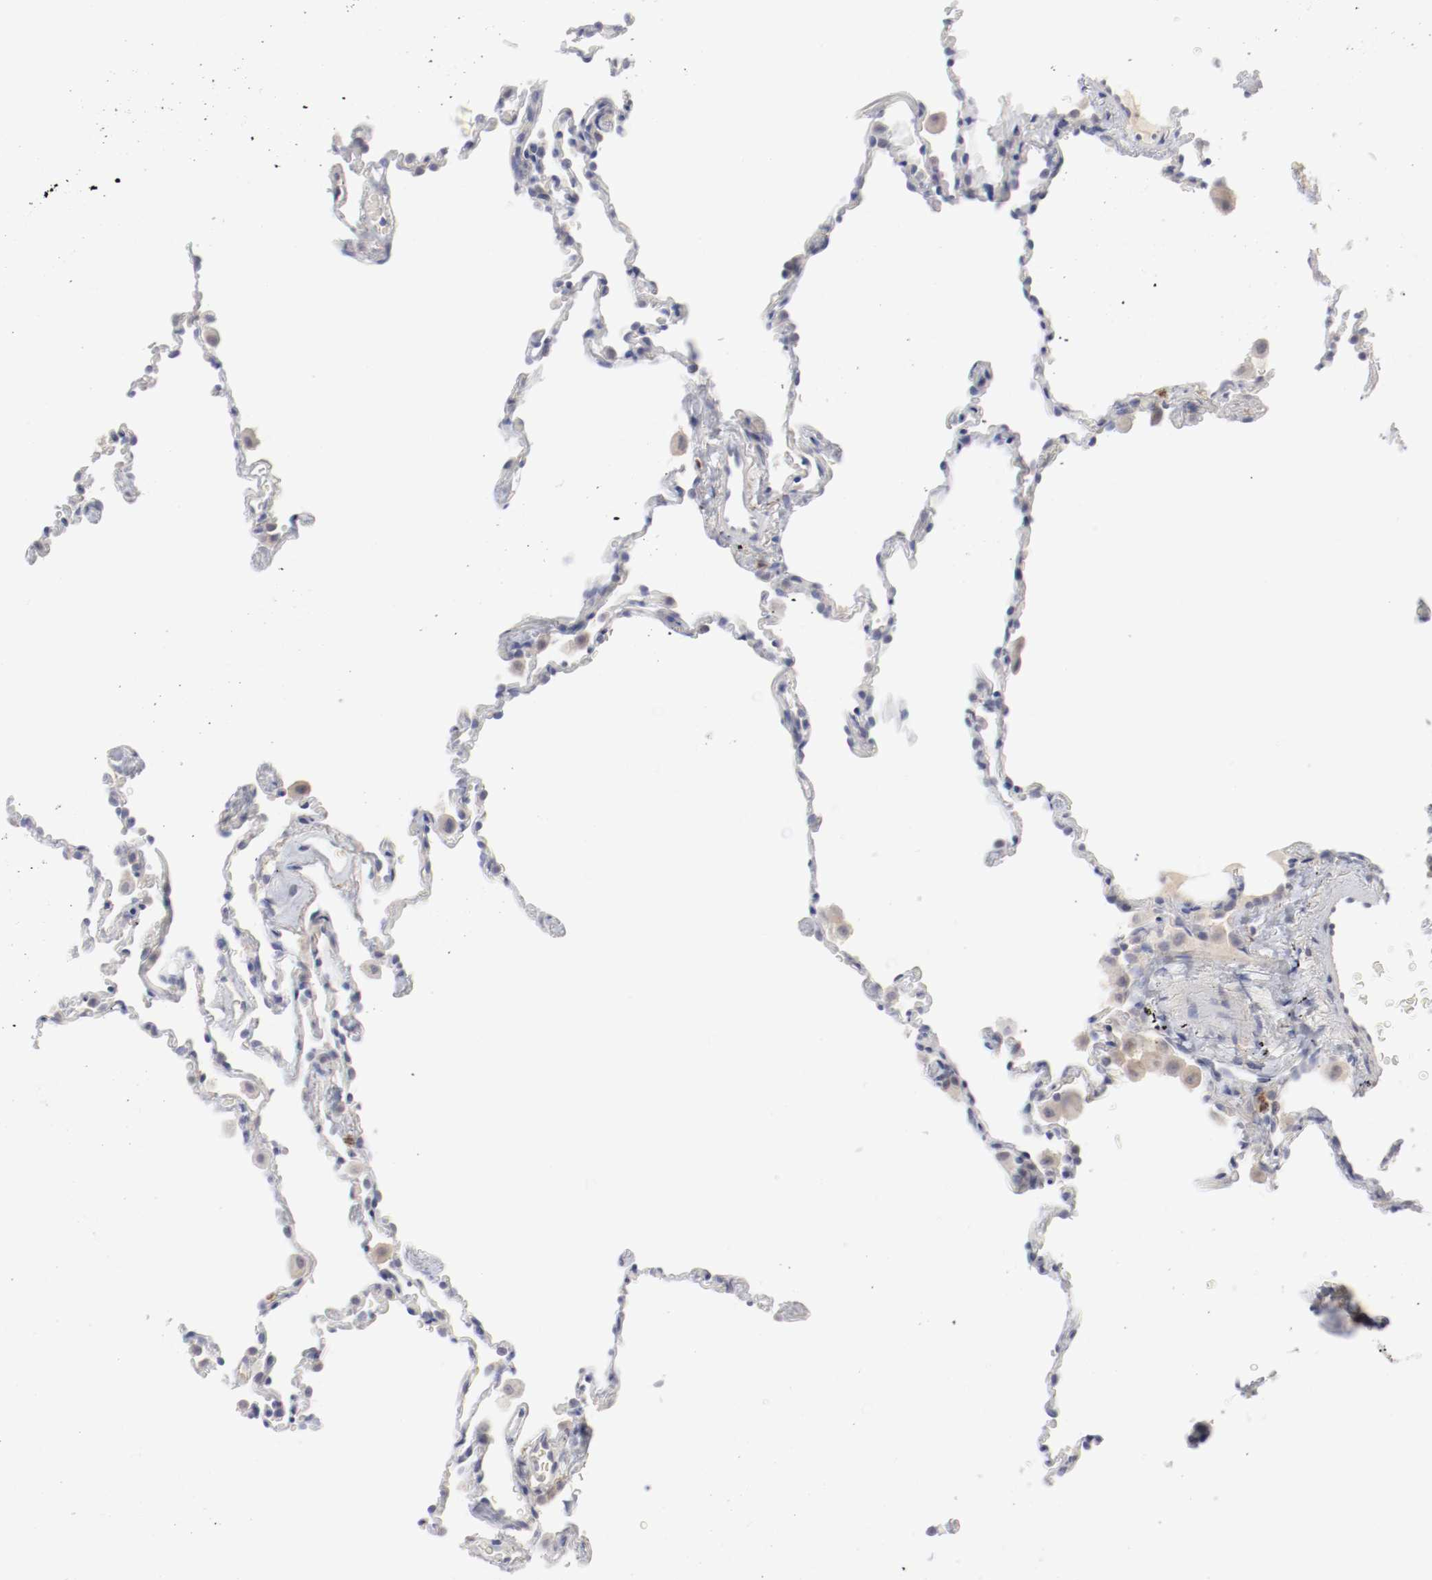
{"staining": {"intensity": "negative", "quantity": "none", "location": "none"}, "tissue": "lung", "cell_type": "Alveolar cells", "image_type": "normal", "snomed": [{"axis": "morphology", "description": "Normal tissue, NOS"}, {"axis": "morphology", "description": "Soft tissue tumor metastatic"}, {"axis": "topography", "description": "Lung"}], "caption": "A high-resolution histopathology image shows immunohistochemistry (IHC) staining of unremarkable lung, which reveals no significant staining in alveolar cells. (Brightfield microscopy of DAB (3,3'-diaminobenzidine) IHC at high magnification).", "gene": "SH3BGR", "patient": {"sex": "male", "age": 59}}